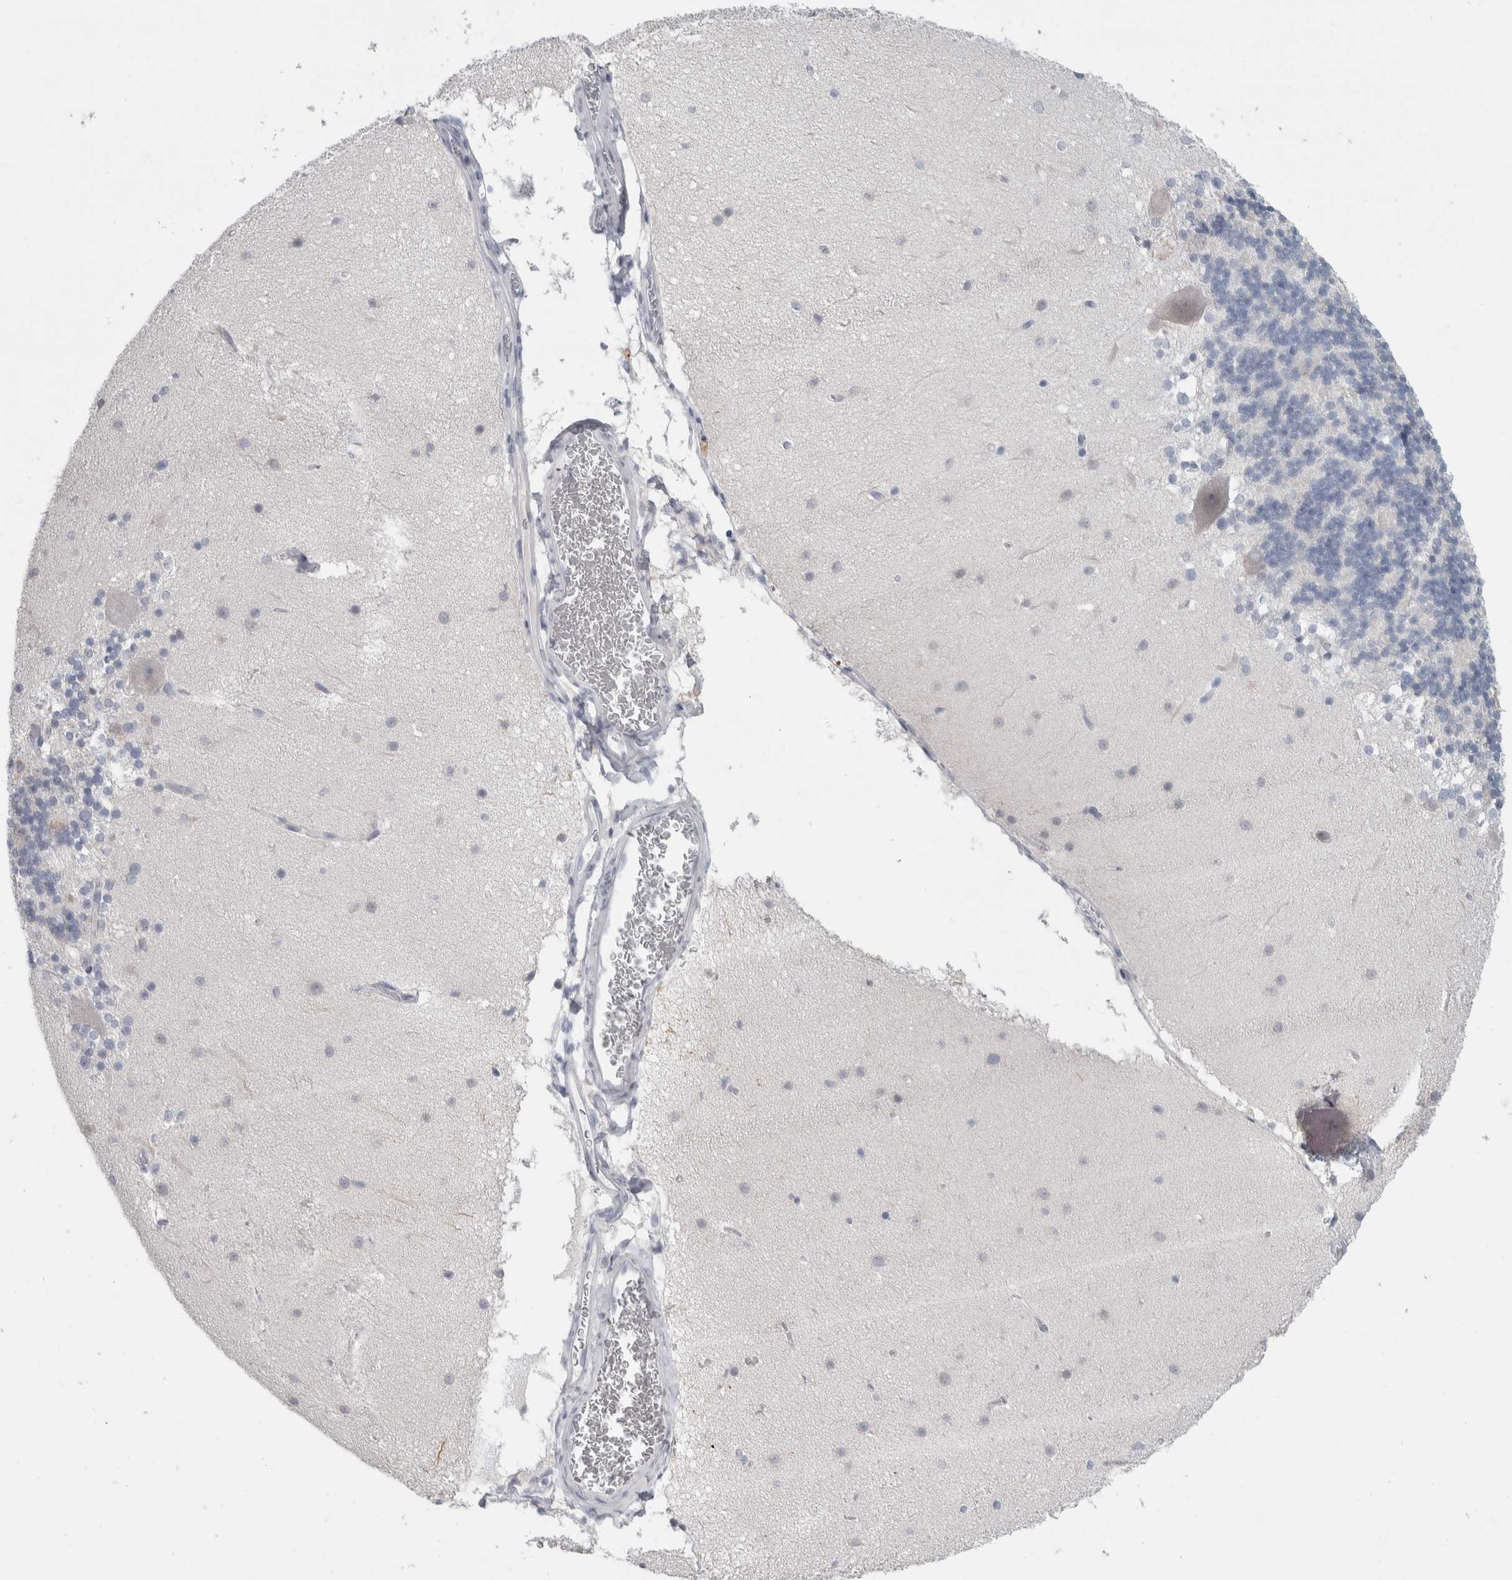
{"staining": {"intensity": "negative", "quantity": "none", "location": "none"}, "tissue": "cerebellum", "cell_type": "Cells in granular layer", "image_type": "normal", "snomed": [{"axis": "morphology", "description": "Normal tissue, NOS"}, {"axis": "topography", "description": "Cerebellum"}], "caption": "The immunohistochemistry (IHC) histopathology image has no significant staining in cells in granular layer of cerebellum.", "gene": "ADAM2", "patient": {"sex": "female", "age": 19}}